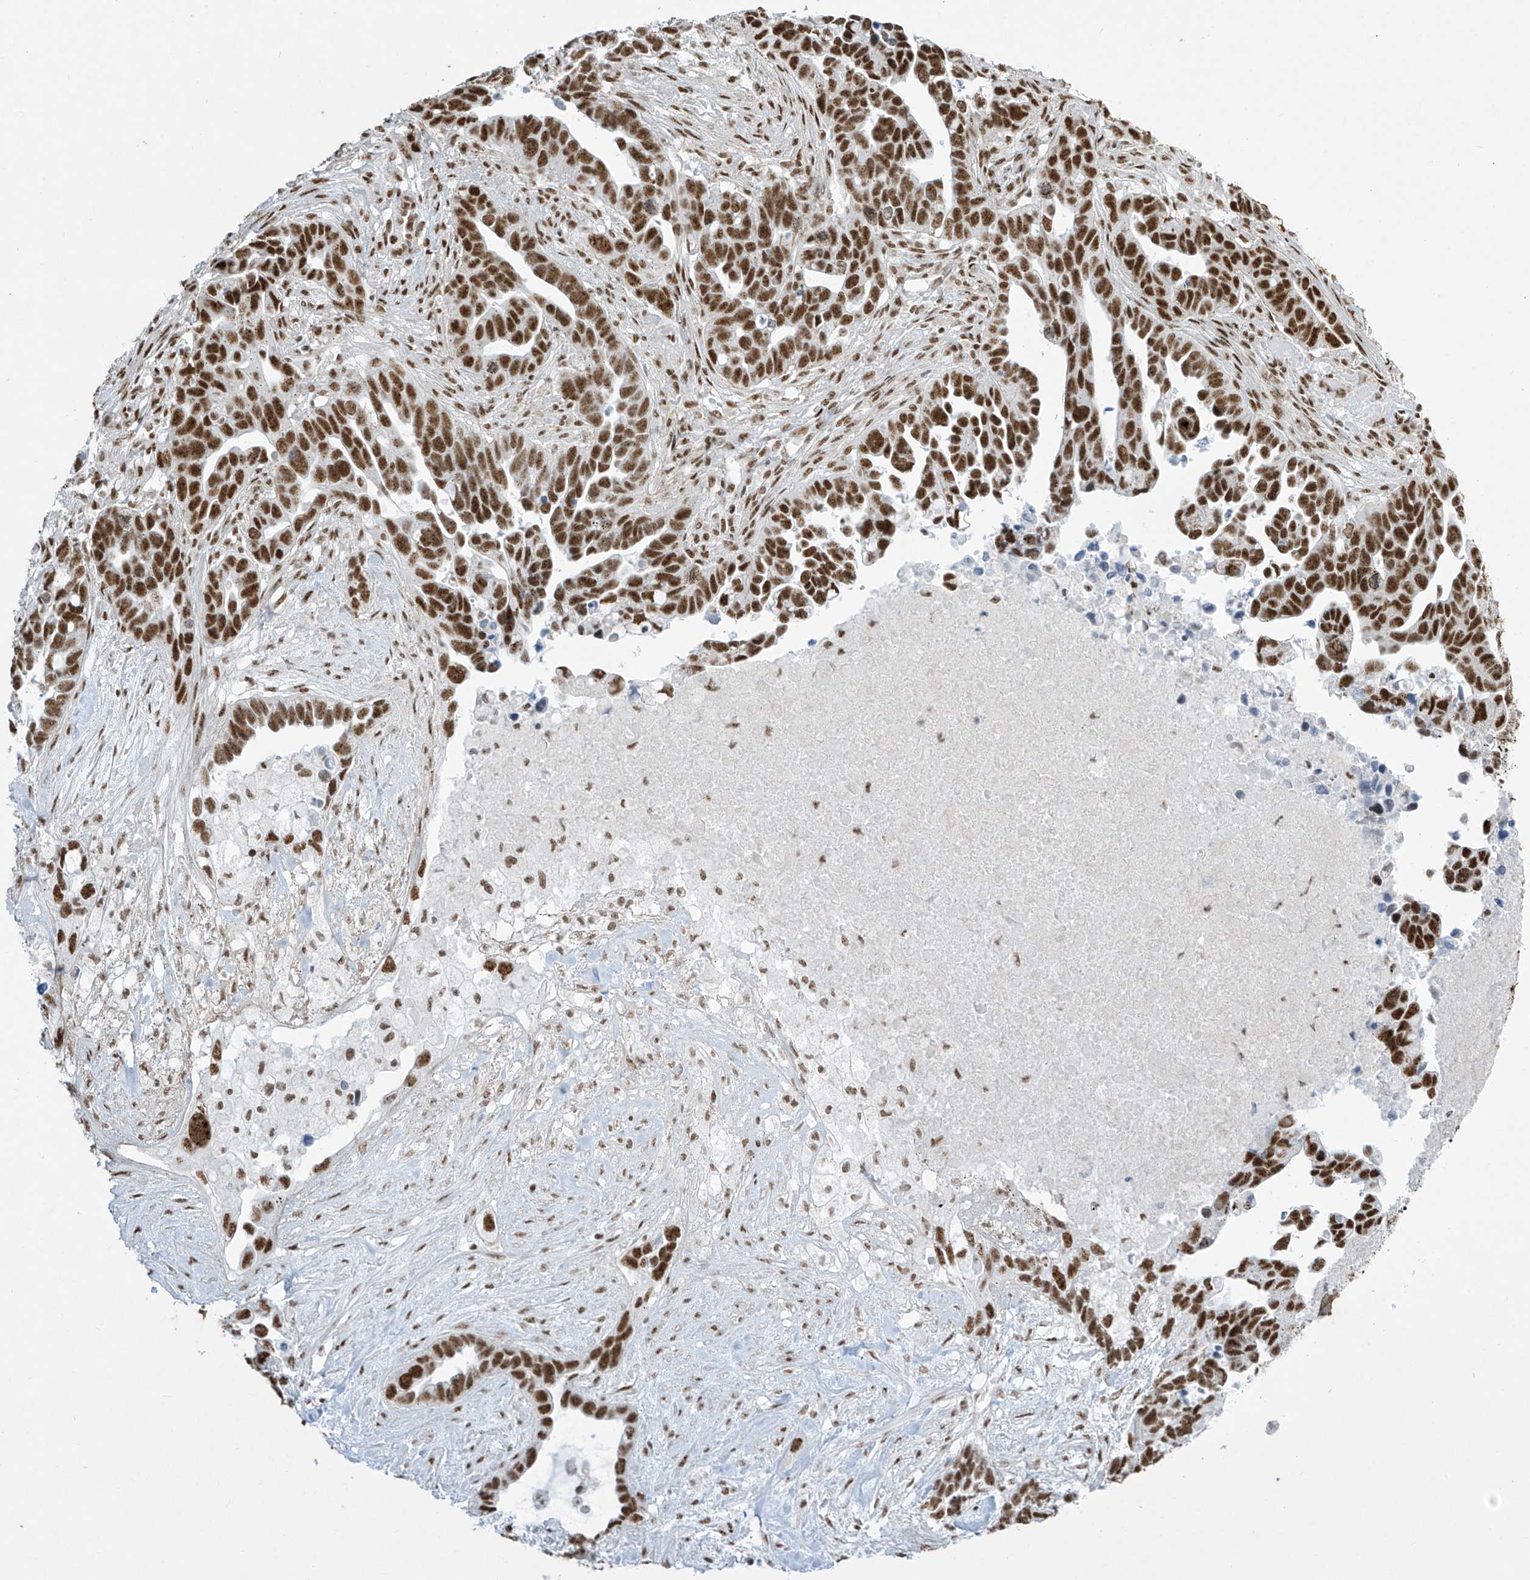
{"staining": {"intensity": "strong", "quantity": ">75%", "location": "nuclear"}, "tissue": "ovarian cancer", "cell_type": "Tumor cells", "image_type": "cancer", "snomed": [{"axis": "morphology", "description": "Cystadenocarcinoma, serous, NOS"}, {"axis": "topography", "description": "Ovary"}], "caption": "This image shows ovarian serous cystadenocarcinoma stained with immunohistochemistry to label a protein in brown. The nuclear of tumor cells show strong positivity for the protein. Nuclei are counter-stained blue.", "gene": "MS4A6A", "patient": {"sex": "female", "age": 54}}